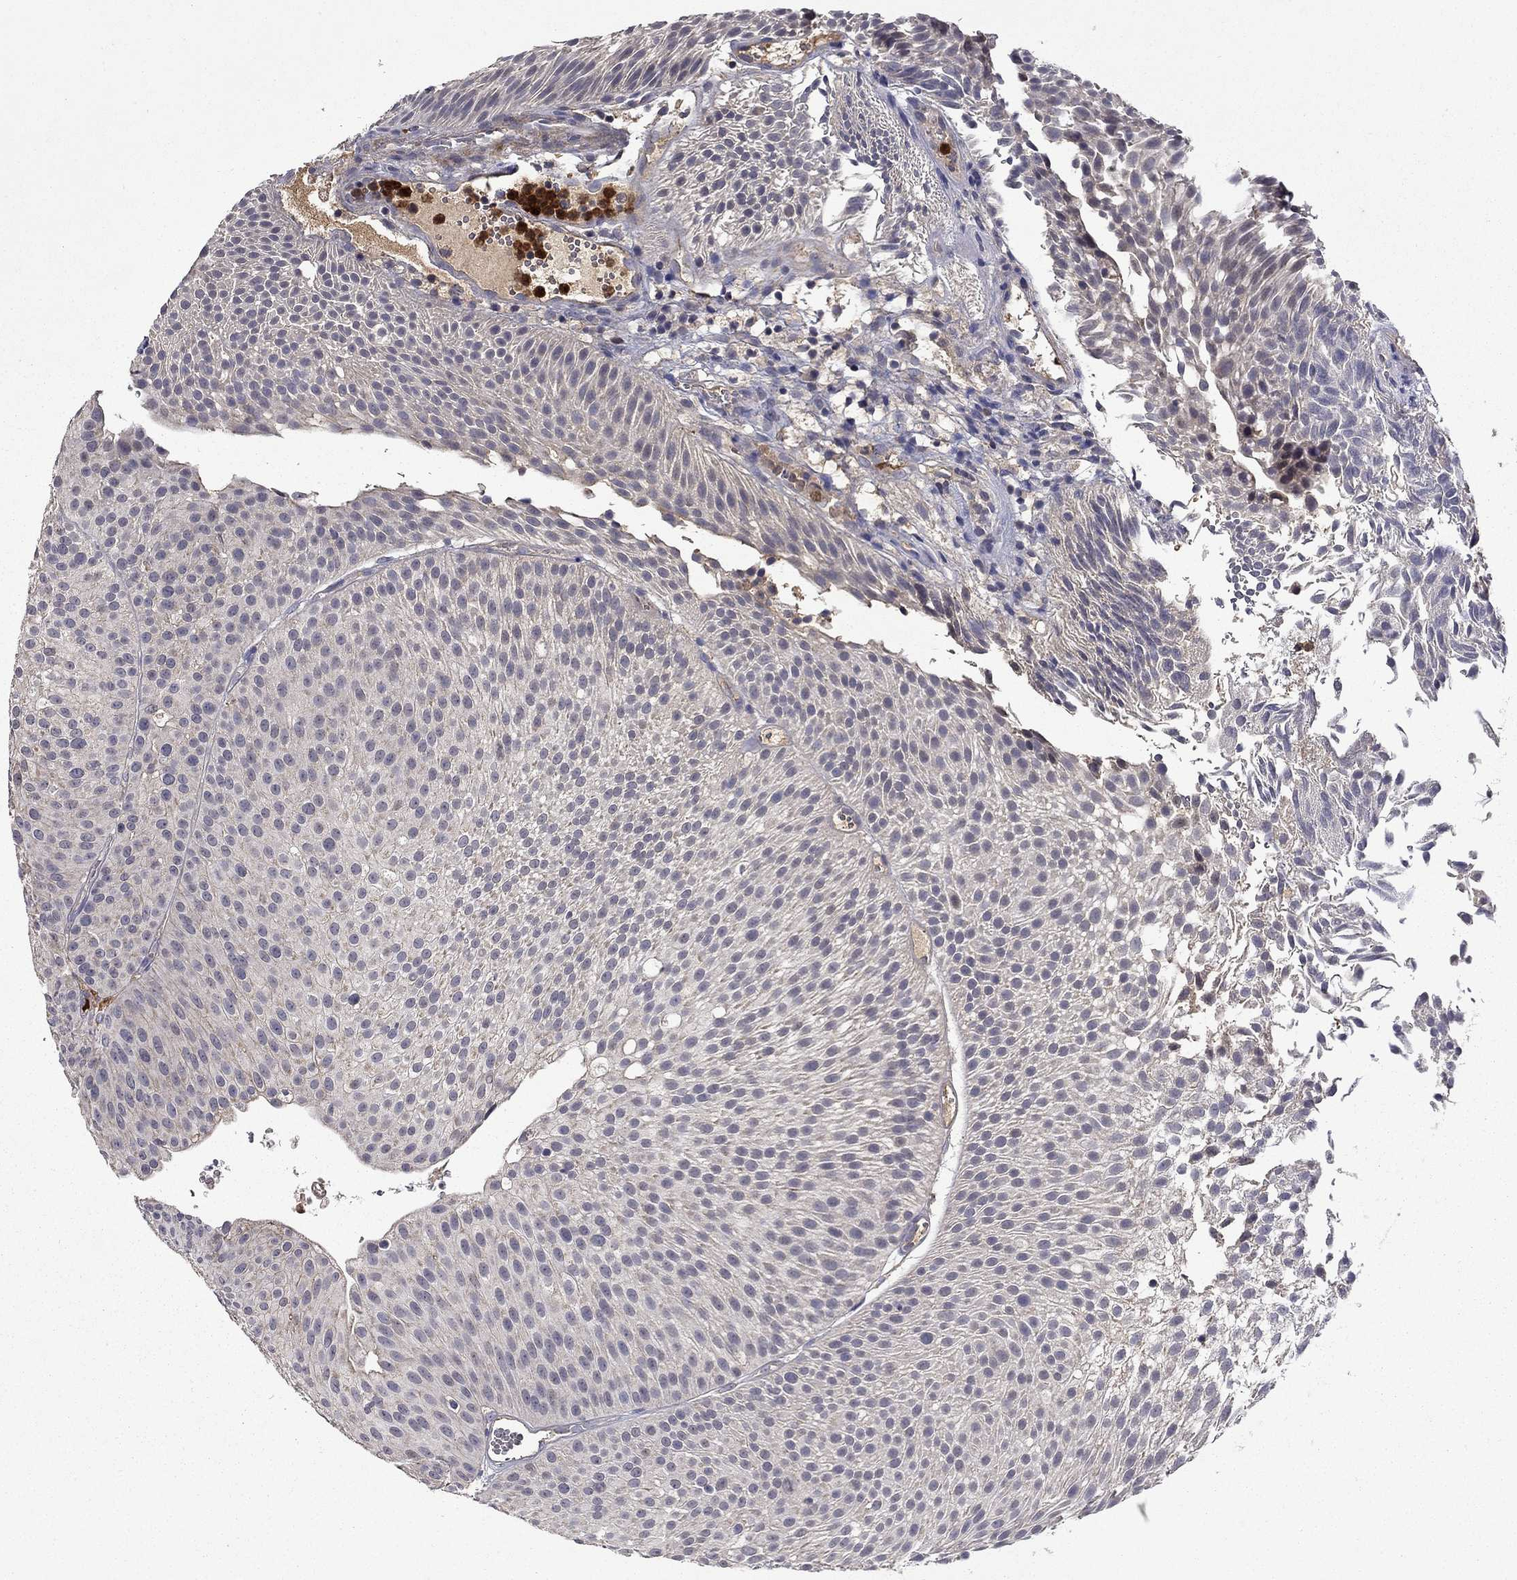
{"staining": {"intensity": "negative", "quantity": "none", "location": "none"}, "tissue": "urothelial cancer", "cell_type": "Tumor cells", "image_type": "cancer", "snomed": [{"axis": "morphology", "description": "Urothelial carcinoma, Low grade"}, {"axis": "topography", "description": "Urinary bladder"}], "caption": "DAB immunohistochemical staining of urothelial cancer exhibits no significant staining in tumor cells. (DAB (3,3'-diaminobenzidine) immunohistochemistry (IHC), high magnification).", "gene": "SATB1", "patient": {"sex": "male", "age": 65}}